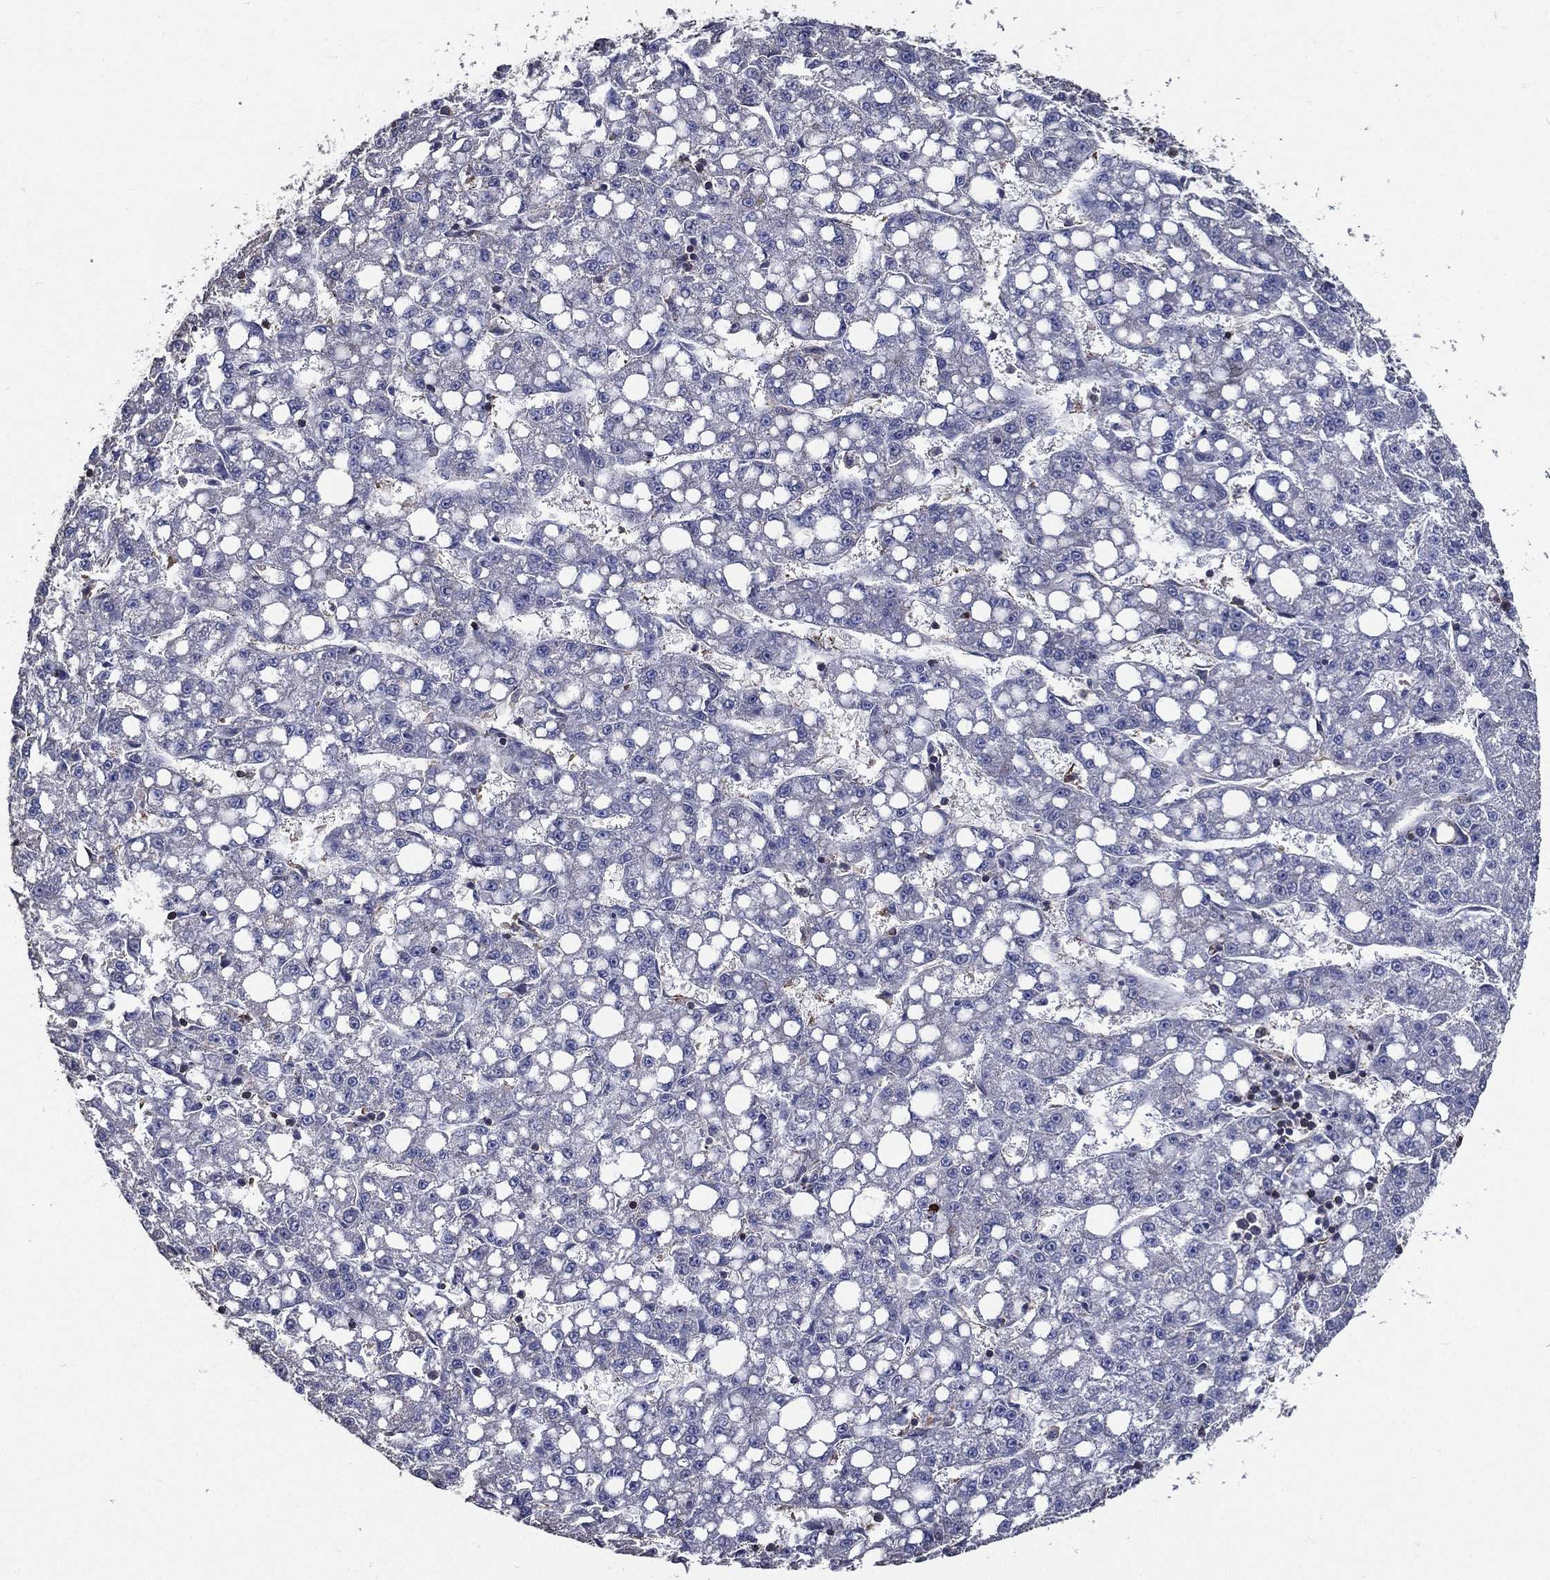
{"staining": {"intensity": "negative", "quantity": "none", "location": "none"}, "tissue": "liver cancer", "cell_type": "Tumor cells", "image_type": "cancer", "snomed": [{"axis": "morphology", "description": "Carcinoma, Hepatocellular, NOS"}, {"axis": "topography", "description": "Liver"}], "caption": "IHC histopathology image of neoplastic tissue: human hepatocellular carcinoma (liver) stained with DAB (3,3'-diaminobenzidine) demonstrates no significant protein expression in tumor cells. Nuclei are stained in blue.", "gene": "SERPINB2", "patient": {"sex": "female", "age": 65}}